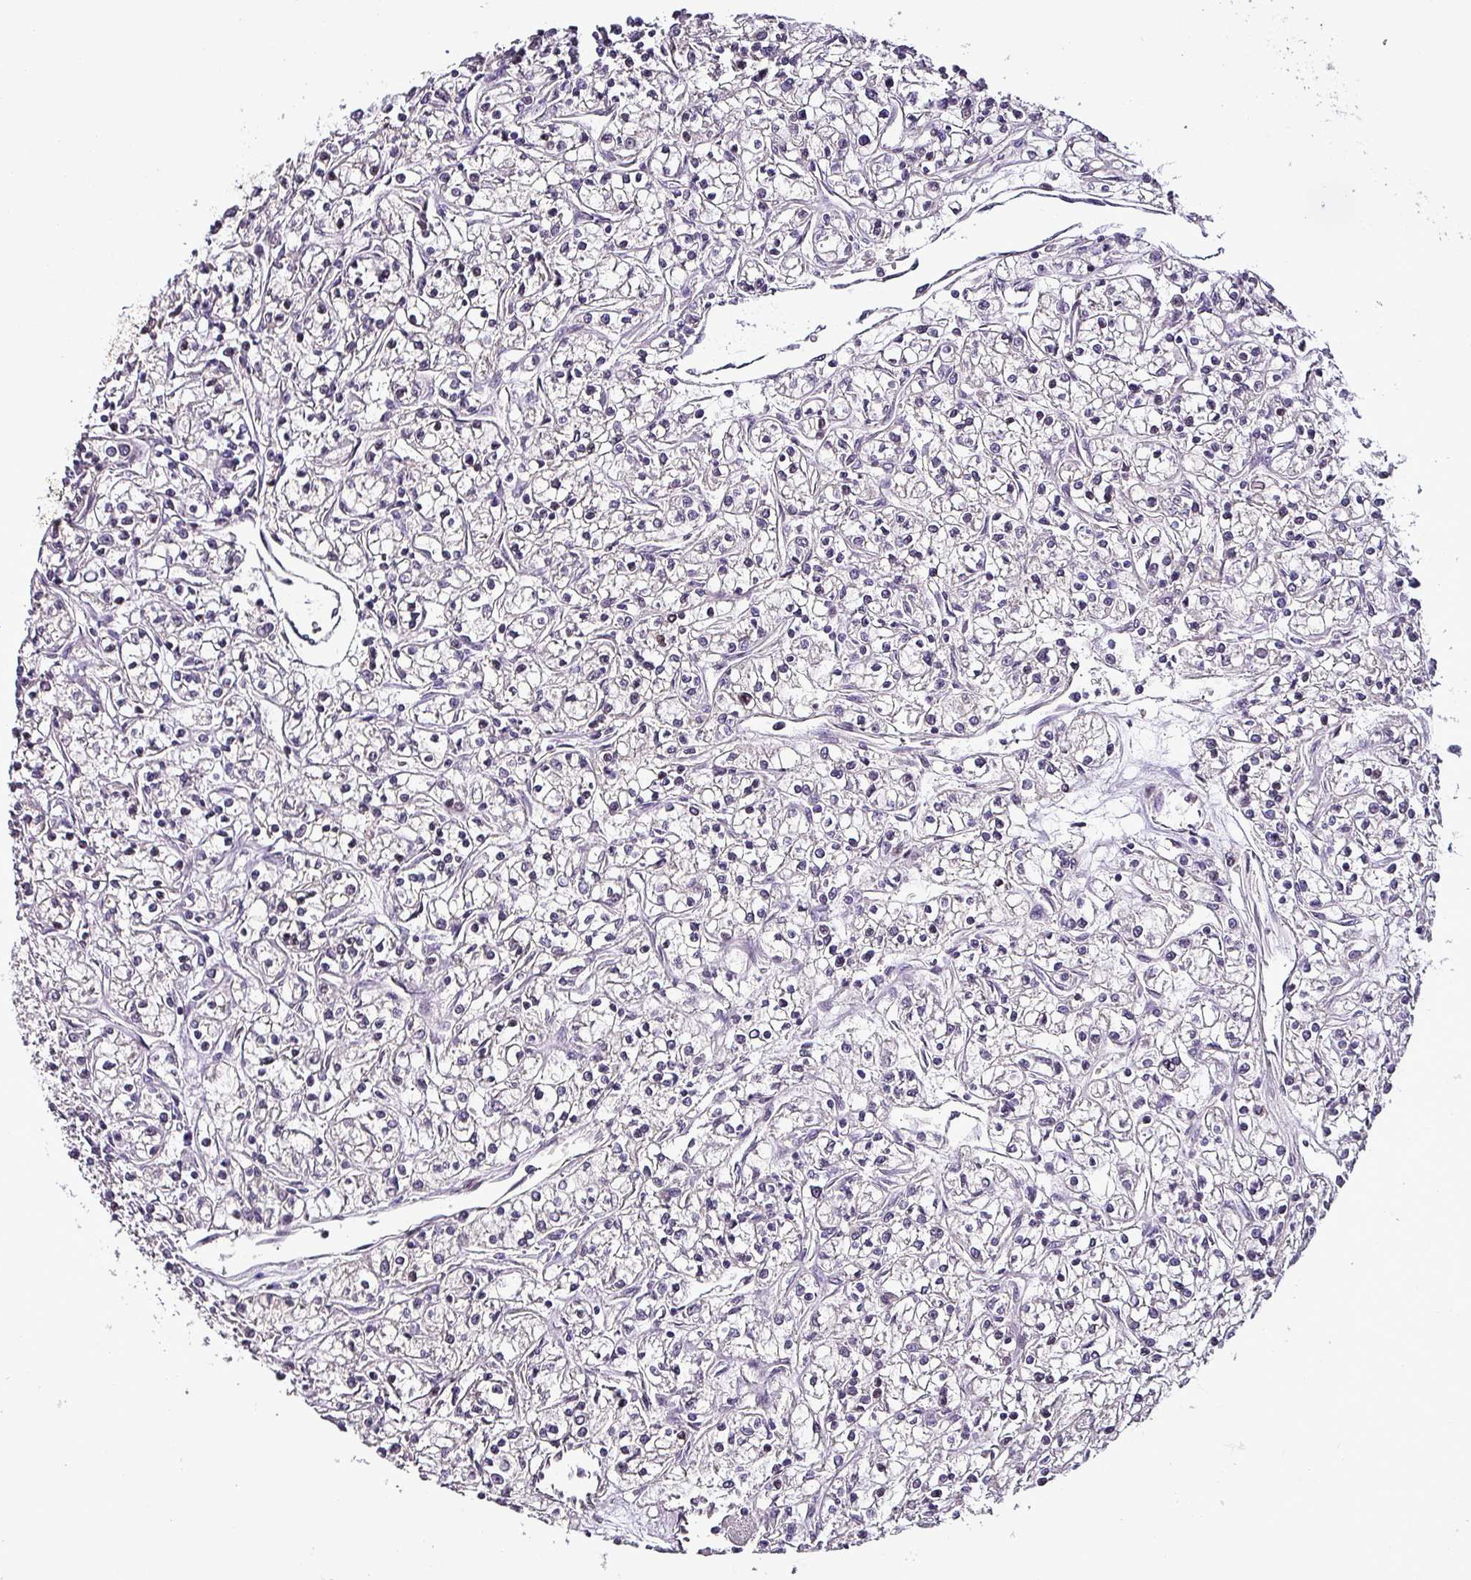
{"staining": {"intensity": "negative", "quantity": "none", "location": "none"}, "tissue": "renal cancer", "cell_type": "Tumor cells", "image_type": "cancer", "snomed": [{"axis": "morphology", "description": "Adenocarcinoma, NOS"}, {"axis": "topography", "description": "Kidney"}], "caption": "Renal adenocarcinoma was stained to show a protein in brown. There is no significant expression in tumor cells. (Immunohistochemistry (ihc), brightfield microscopy, high magnification).", "gene": "GRAPL", "patient": {"sex": "female", "age": 59}}